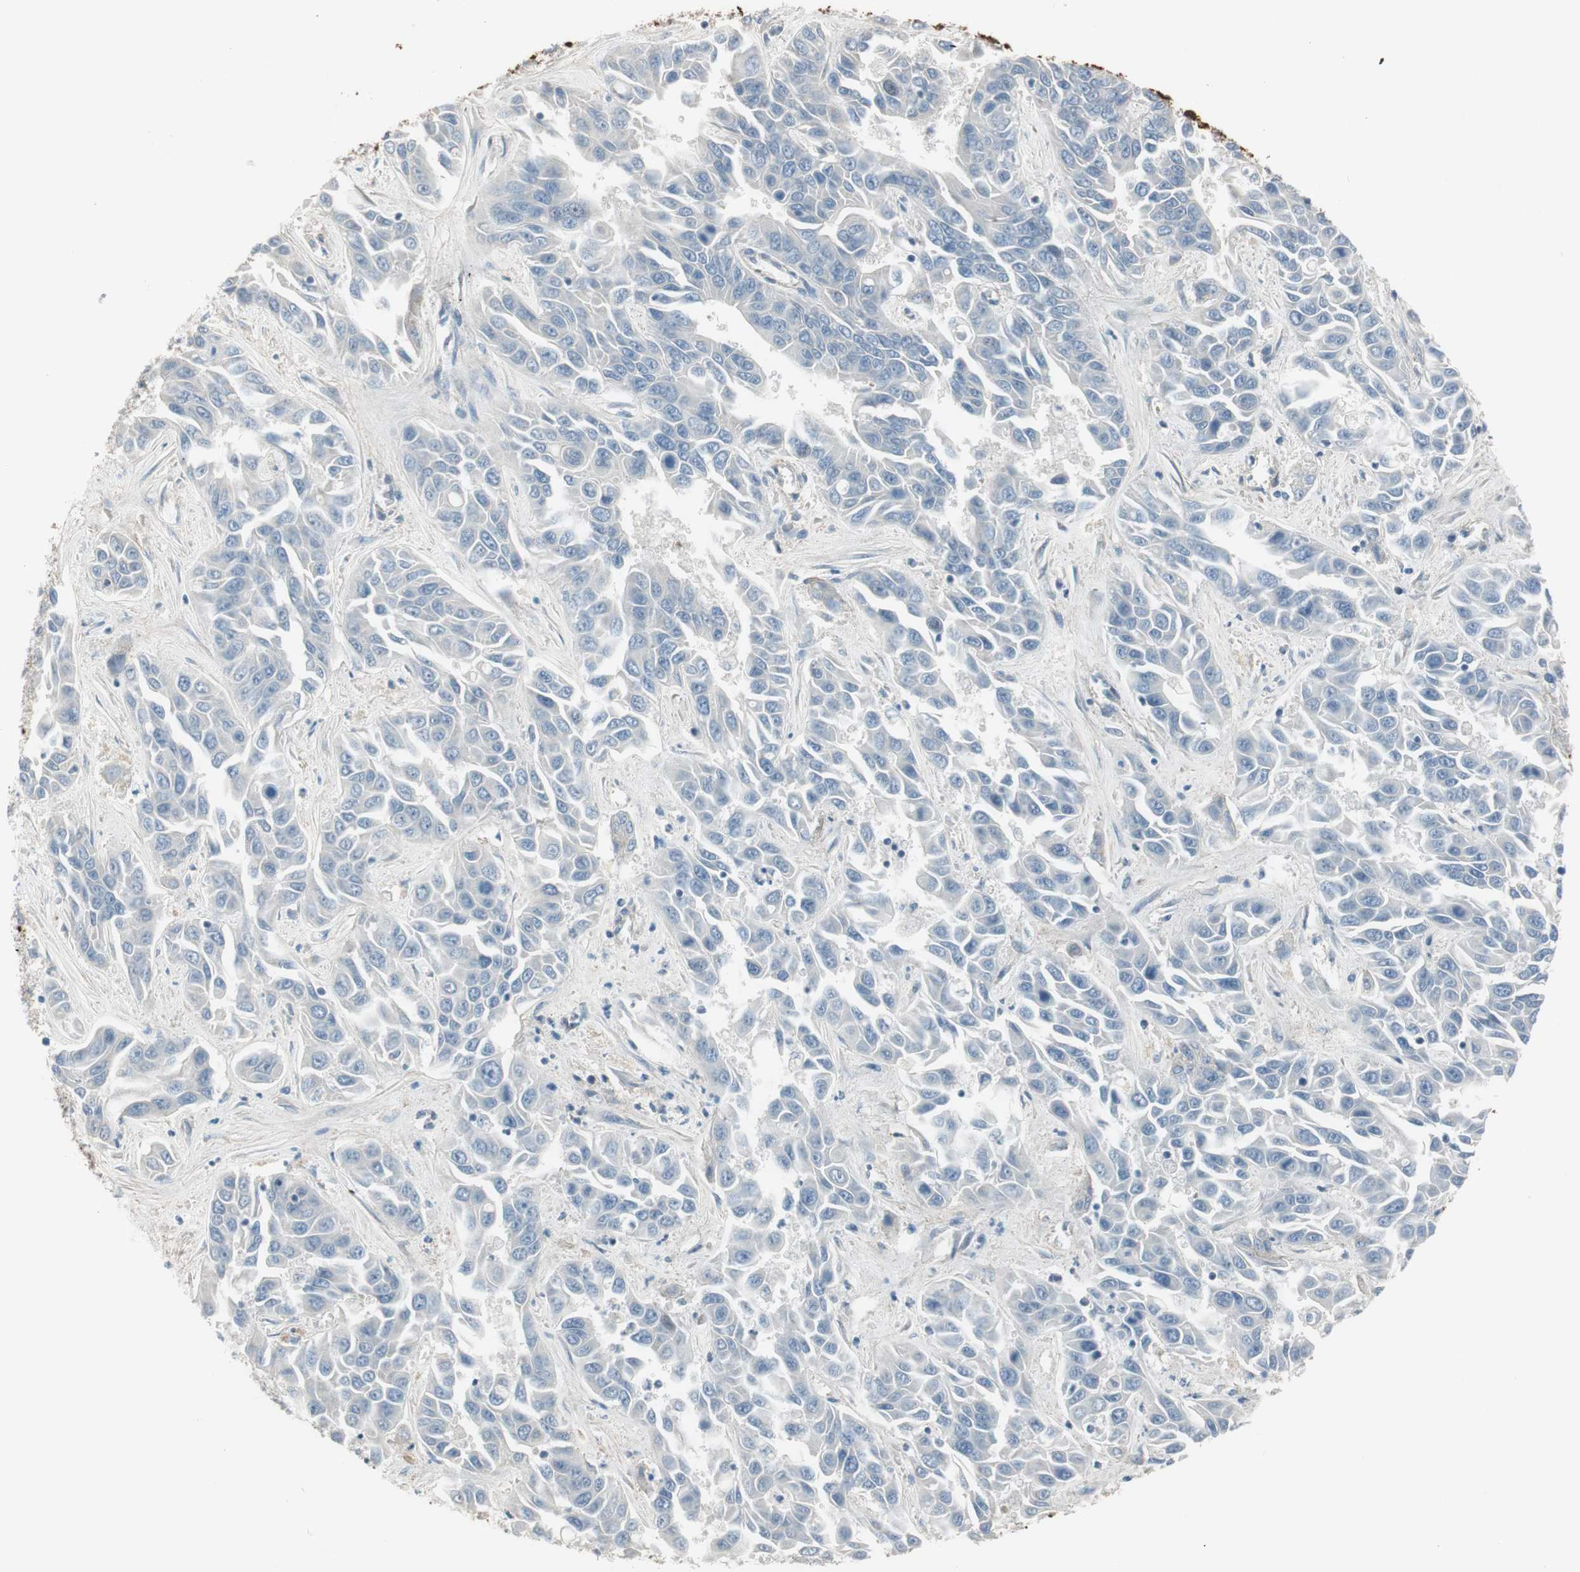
{"staining": {"intensity": "negative", "quantity": "none", "location": "none"}, "tissue": "liver cancer", "cell_type": "Tumor cells", "image_type": "cancer", "snomed": [{"axis": "morphology", "description": "Cholangiocarcinoma"}, {"axis": "topography", "description": "Liver"}], "caption": "An image of liver cholangiocarcinoma stained for a protein shows no brown staining in tumor cells.", "gene": "EVA1A", "patient": {"sex": "female", "age": 52}}